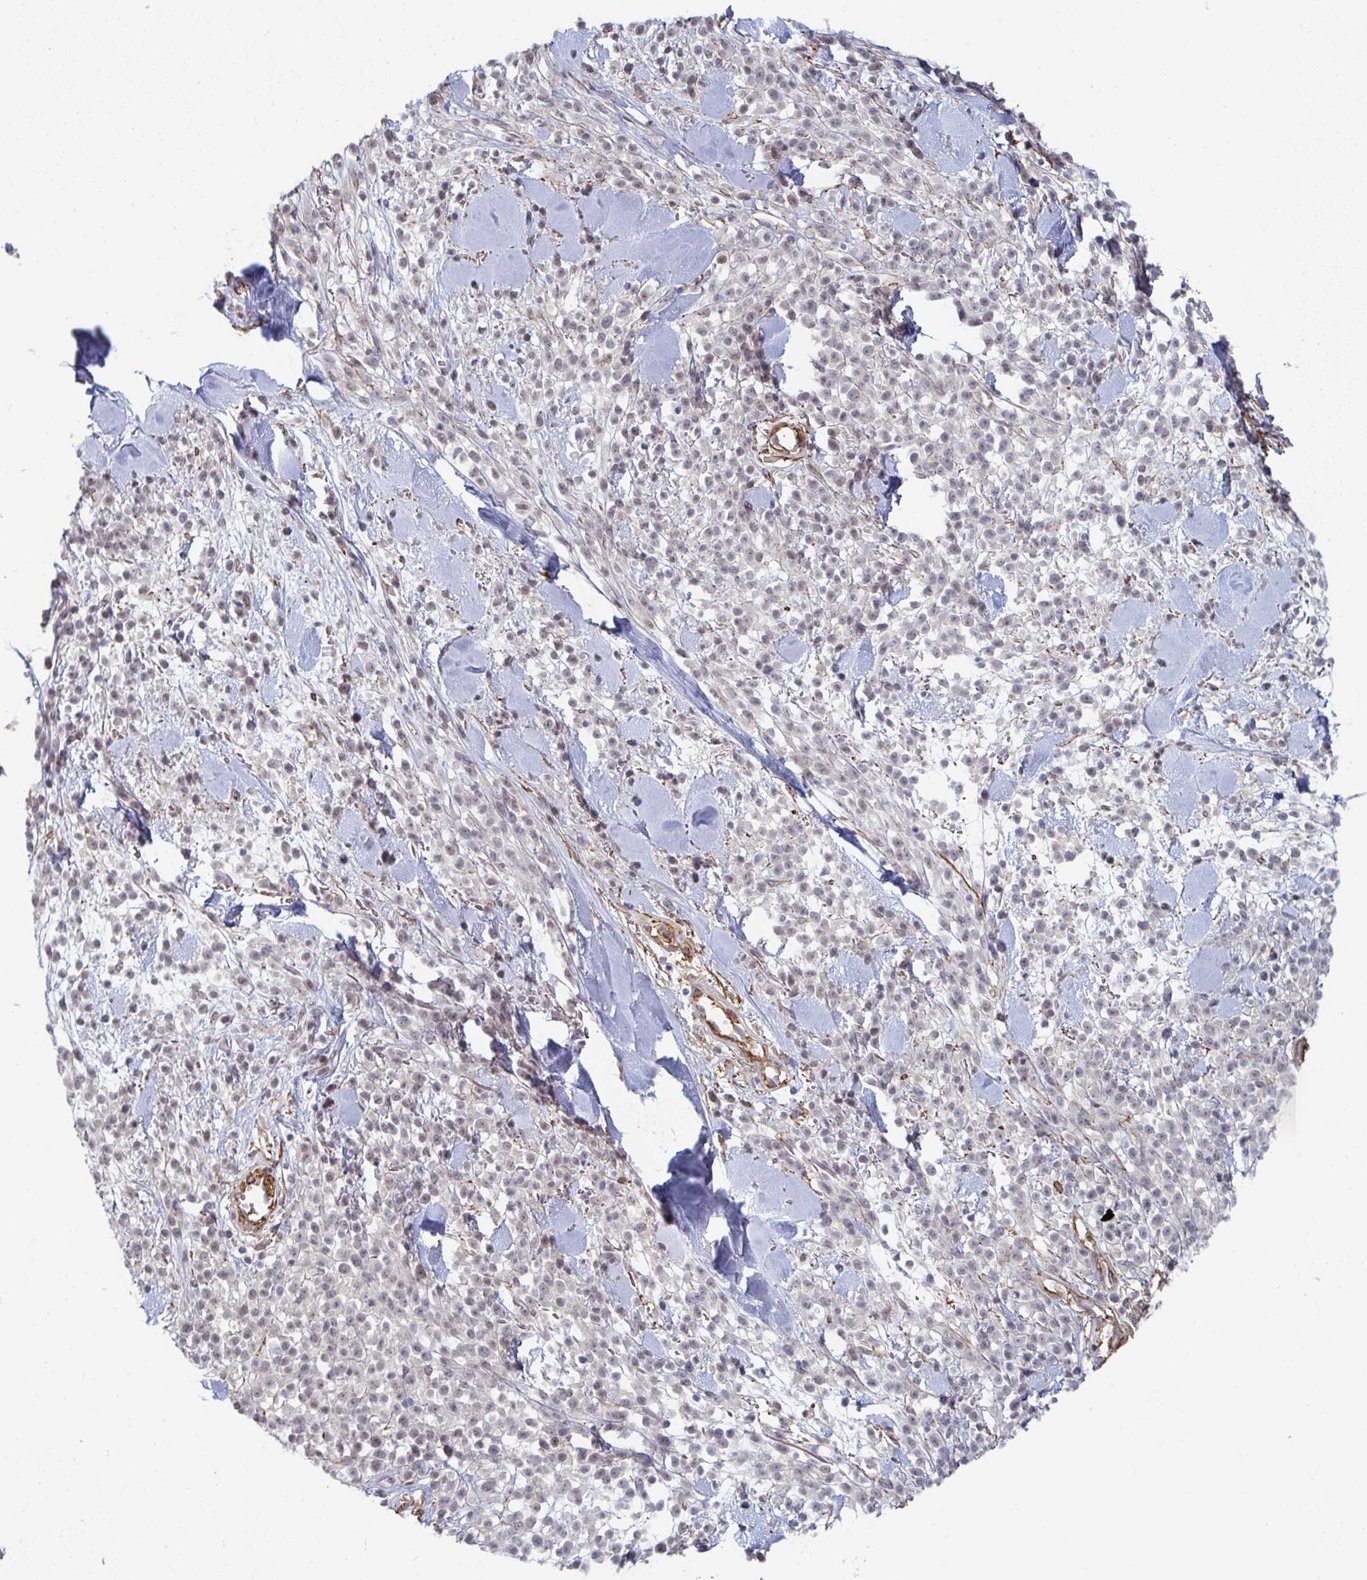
{"staining": {"intensity": "weak", "quantity": "<25%", "location": "nuclear"}, "tissue": "melanoma", "cell_type": "Tumor cells", "image_type": "cancer", "snomed": [{"axis": "morphology", "description": "Malignant melanoma, NOS"}, {"axis": "topography", "description": "Skin"}, {"axis": "topography", "description": "Skin of trunk"}], "caption": "IHC photomicrograph of human malignant melanoma stained for a protein (brown), which exhibits no expression in tumor cells.", "gene": "NEURL4", "patient": {"sex": "male", "age": 74}}